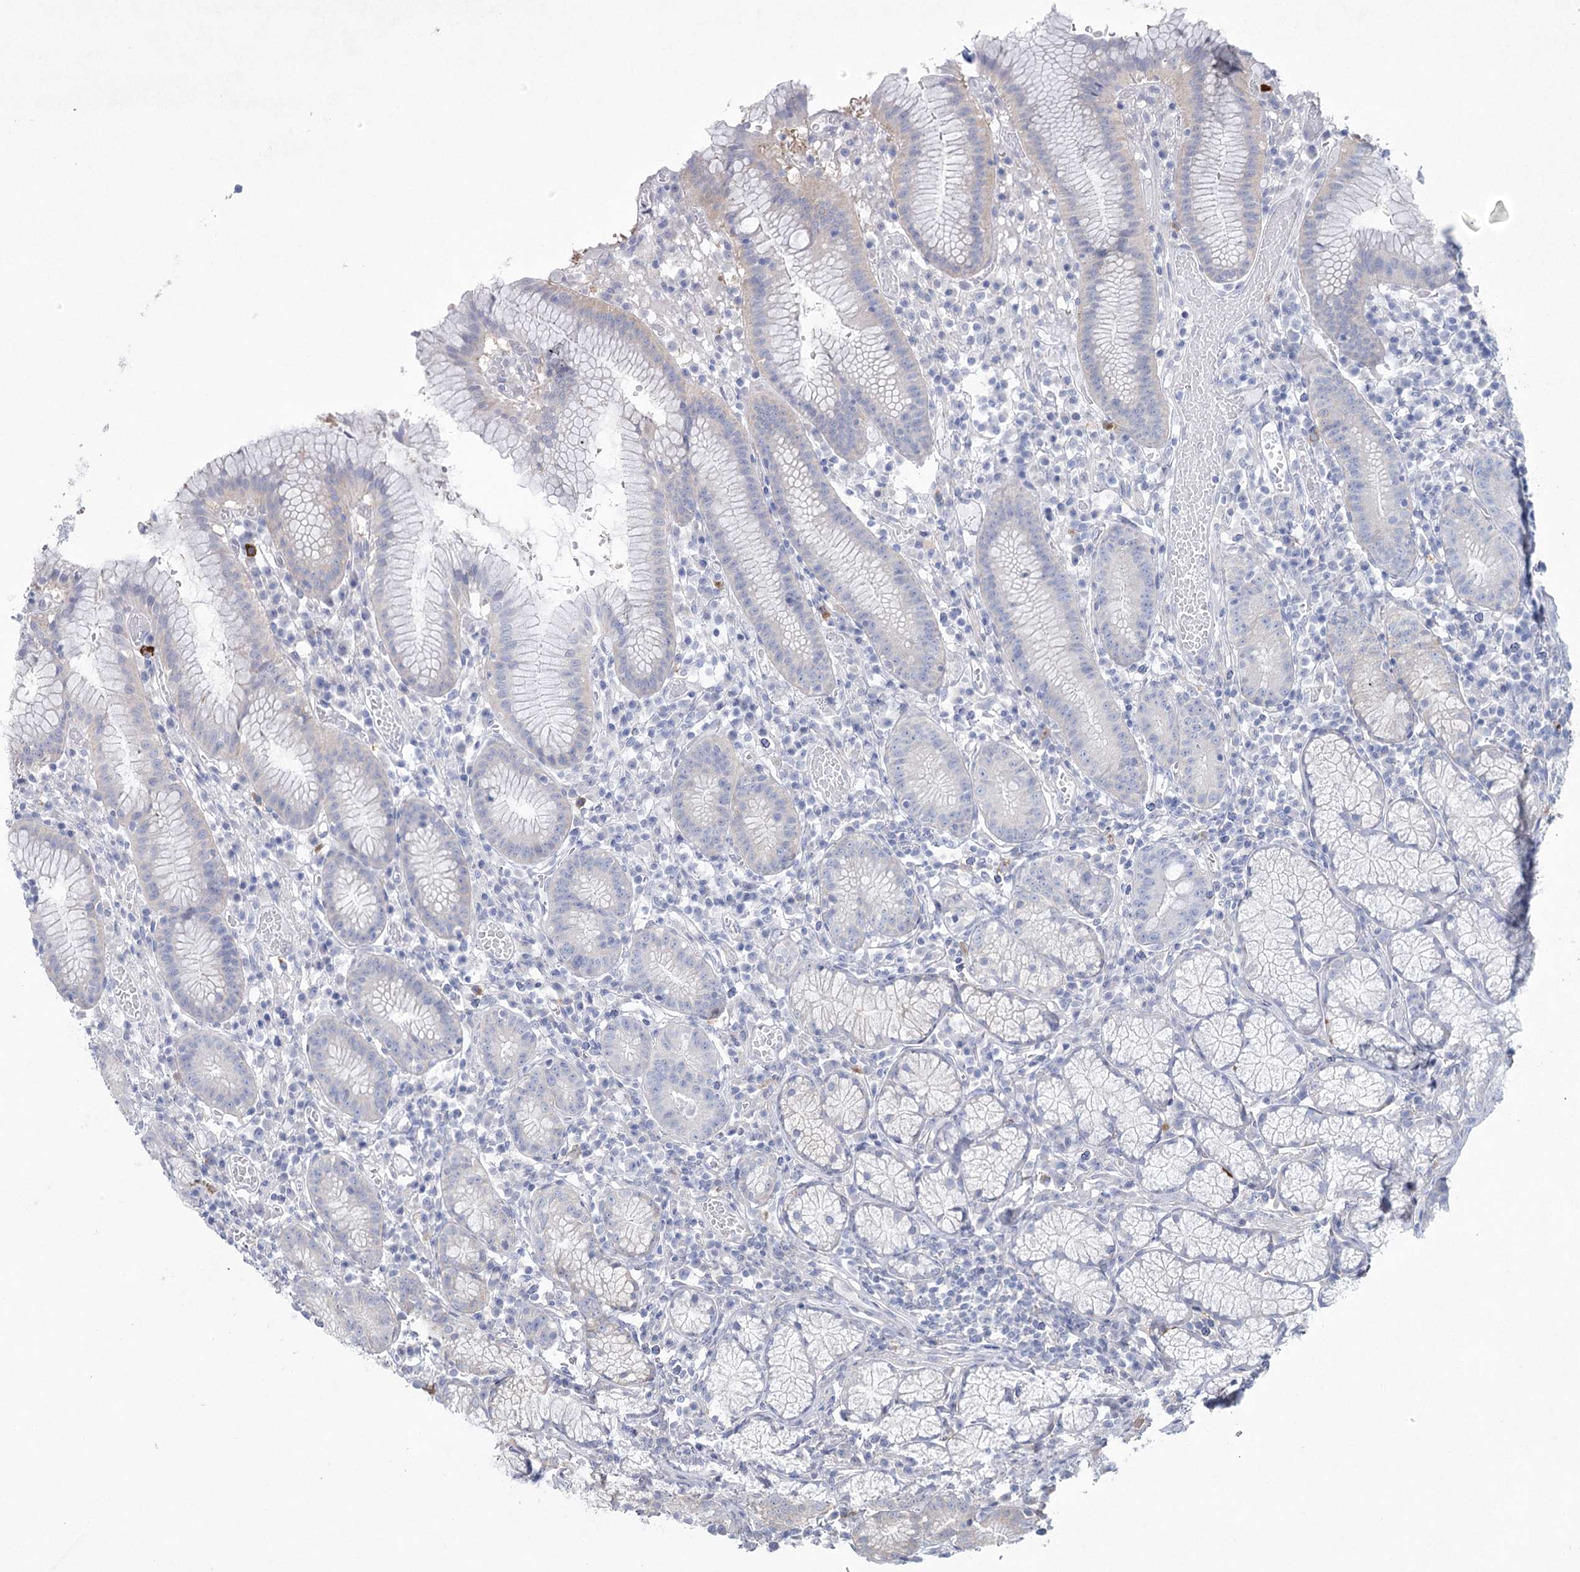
{"staining": {"intensity": "weak", "quantity": "<25%", "location": "cytoplasmic/membranous"}, "tissue": "stomach", "cell_type": "Glandular cells", "image_type": "normal", "snomed": [{"axis": "morphology", "description": "Normal tissue, NOS"}, {"axis": "topography", "description": "Stomach"}], "caption": "This micrograph is of unremarkable stomach stained with IHC to label a protein in brown with the nuclei are counter-stained blue. There is no positivity in glandular cells.", "gene": "CCDC88A", "patient": {"sex": "male", "age": 55}}